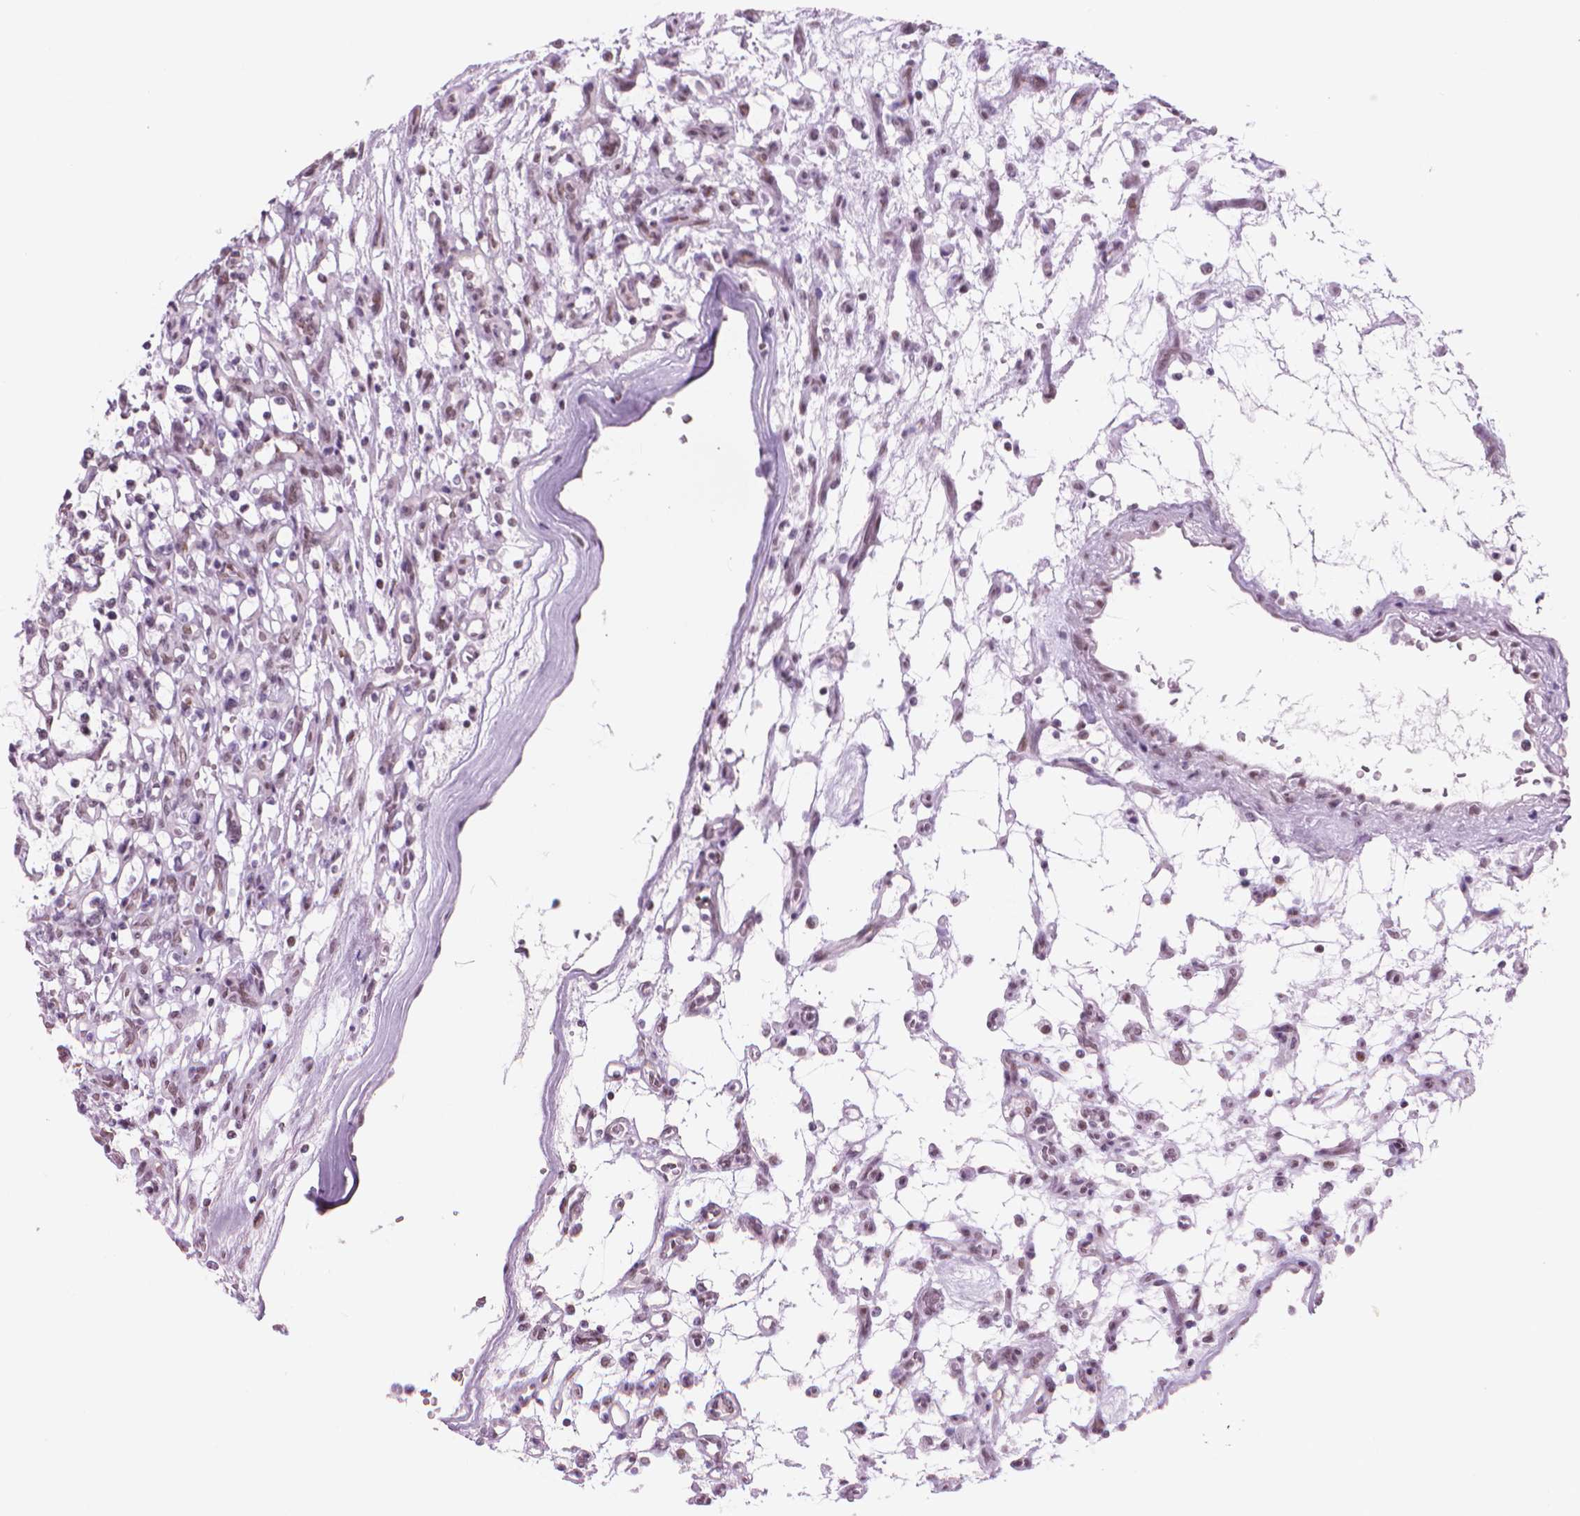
{"staining": {"intensity": "weak", "quantity": "<25%", "location": "nuclear"}, "tissue": "renal cancer", "cell_type": "Tumor cells", "image_type": "cancer", "snomed": [{"axis": "morphology", "description": "Adenocarcinoma, NOS"}, {"axis": "topography", "description": "Kidney"}], "caption": "Immunohistochemistry (IHC) image of renal cancer stained for a protein (brown), which demonstrates no positivity in tumor cells.", "gene": "POLR3D", "patient": {"sex": "female", "age": 69}}